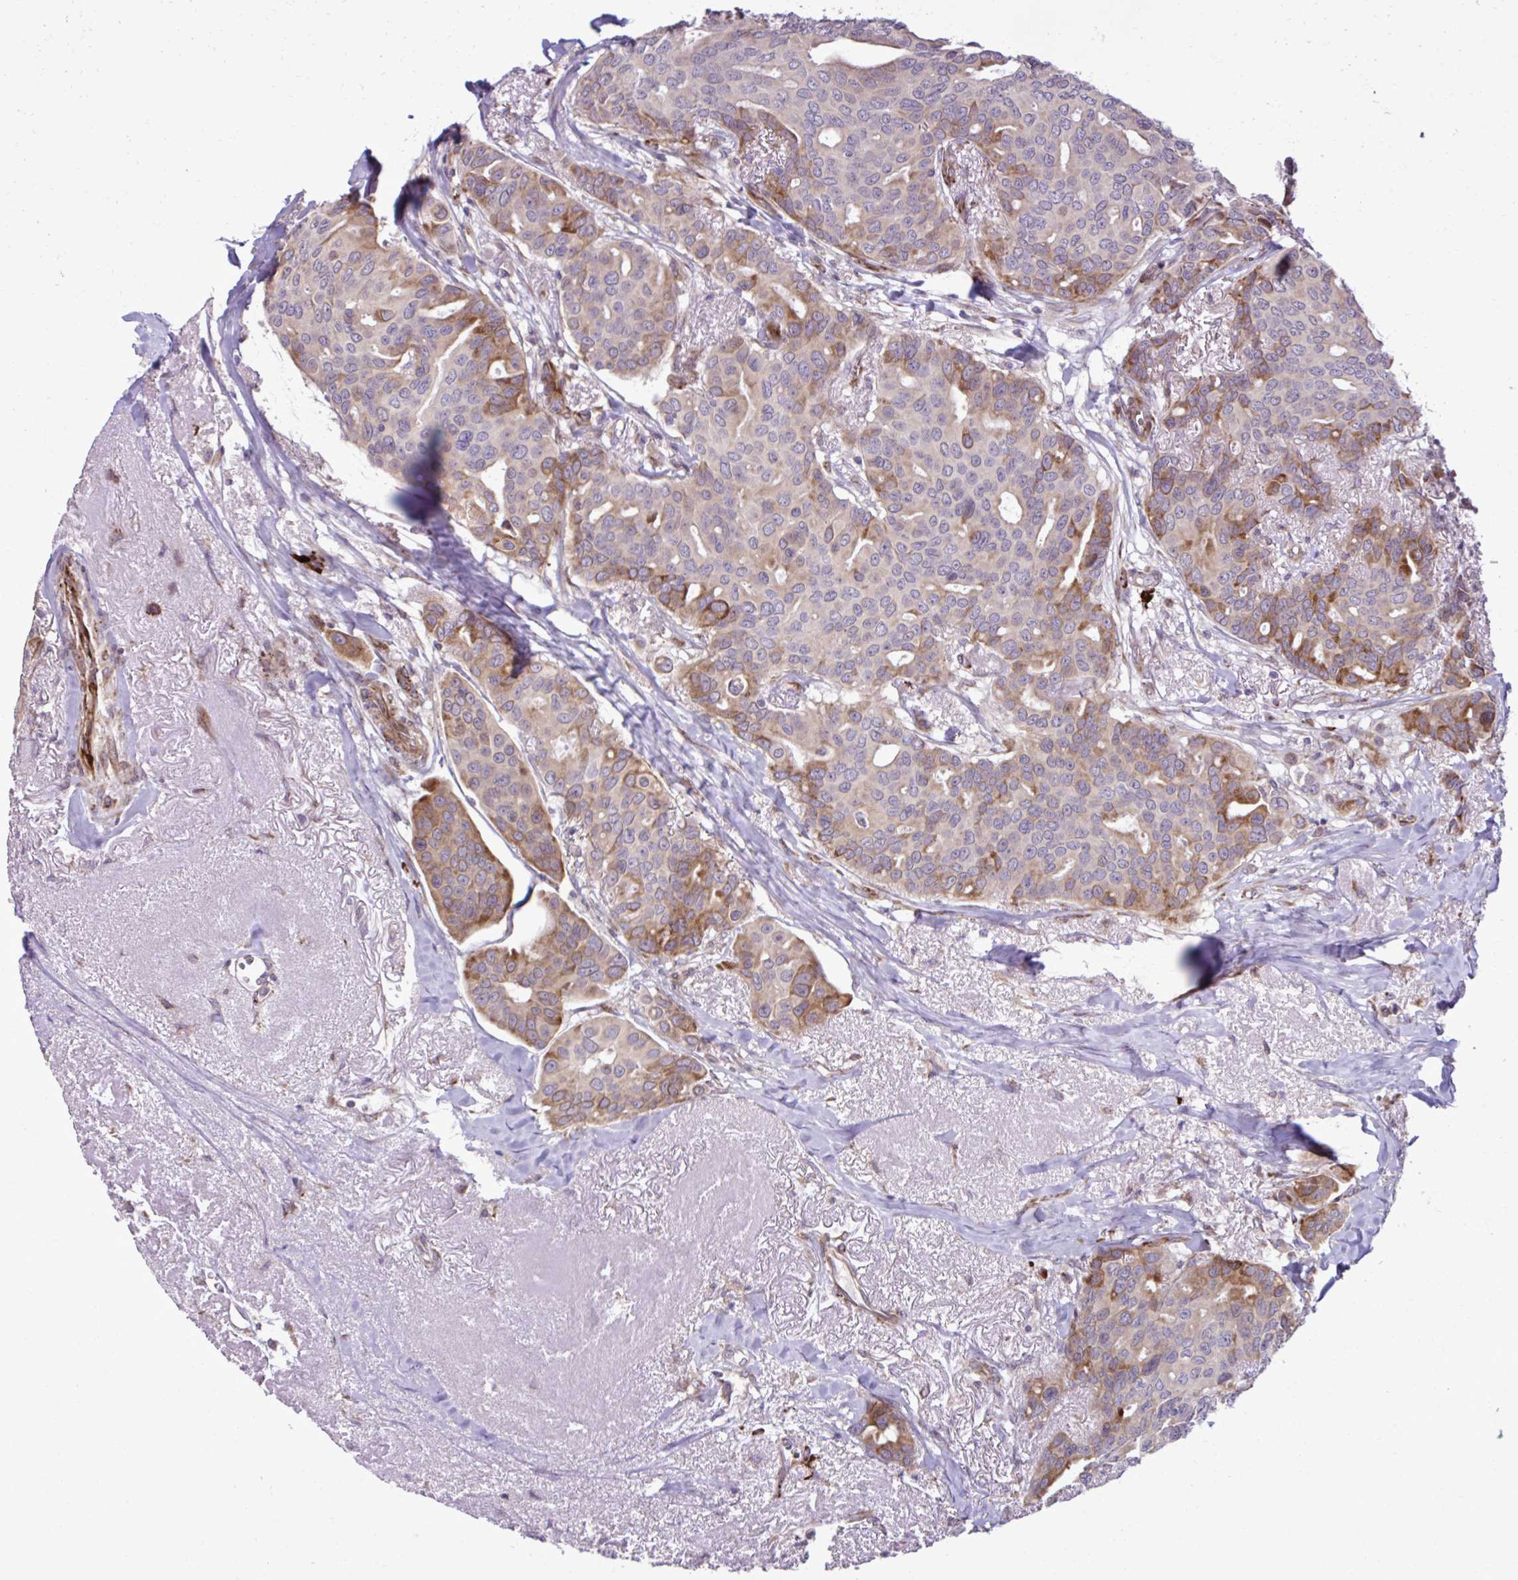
{"staining": {"intensity": "moderate", "quantity": "<25%", "location": "cytoplasmic/membranous"}, "tissue": "breast cancer", "cell_type": "Tumor cells", "image_type": "cancer", "snomed": [{"axis": "morphology", "description": "Duct carcinoma"}, {"axis": "topography", "description": "Breast"}], "caption": "An image showing moderate cytoplasmic/membranous expression in approximately <25% of tumor cells in breast intraductal carcinoma, as visualized by brown immunohistochemical staining.", "gene": "LIMS1", "patient": {"sex": "female", "age": 54}}